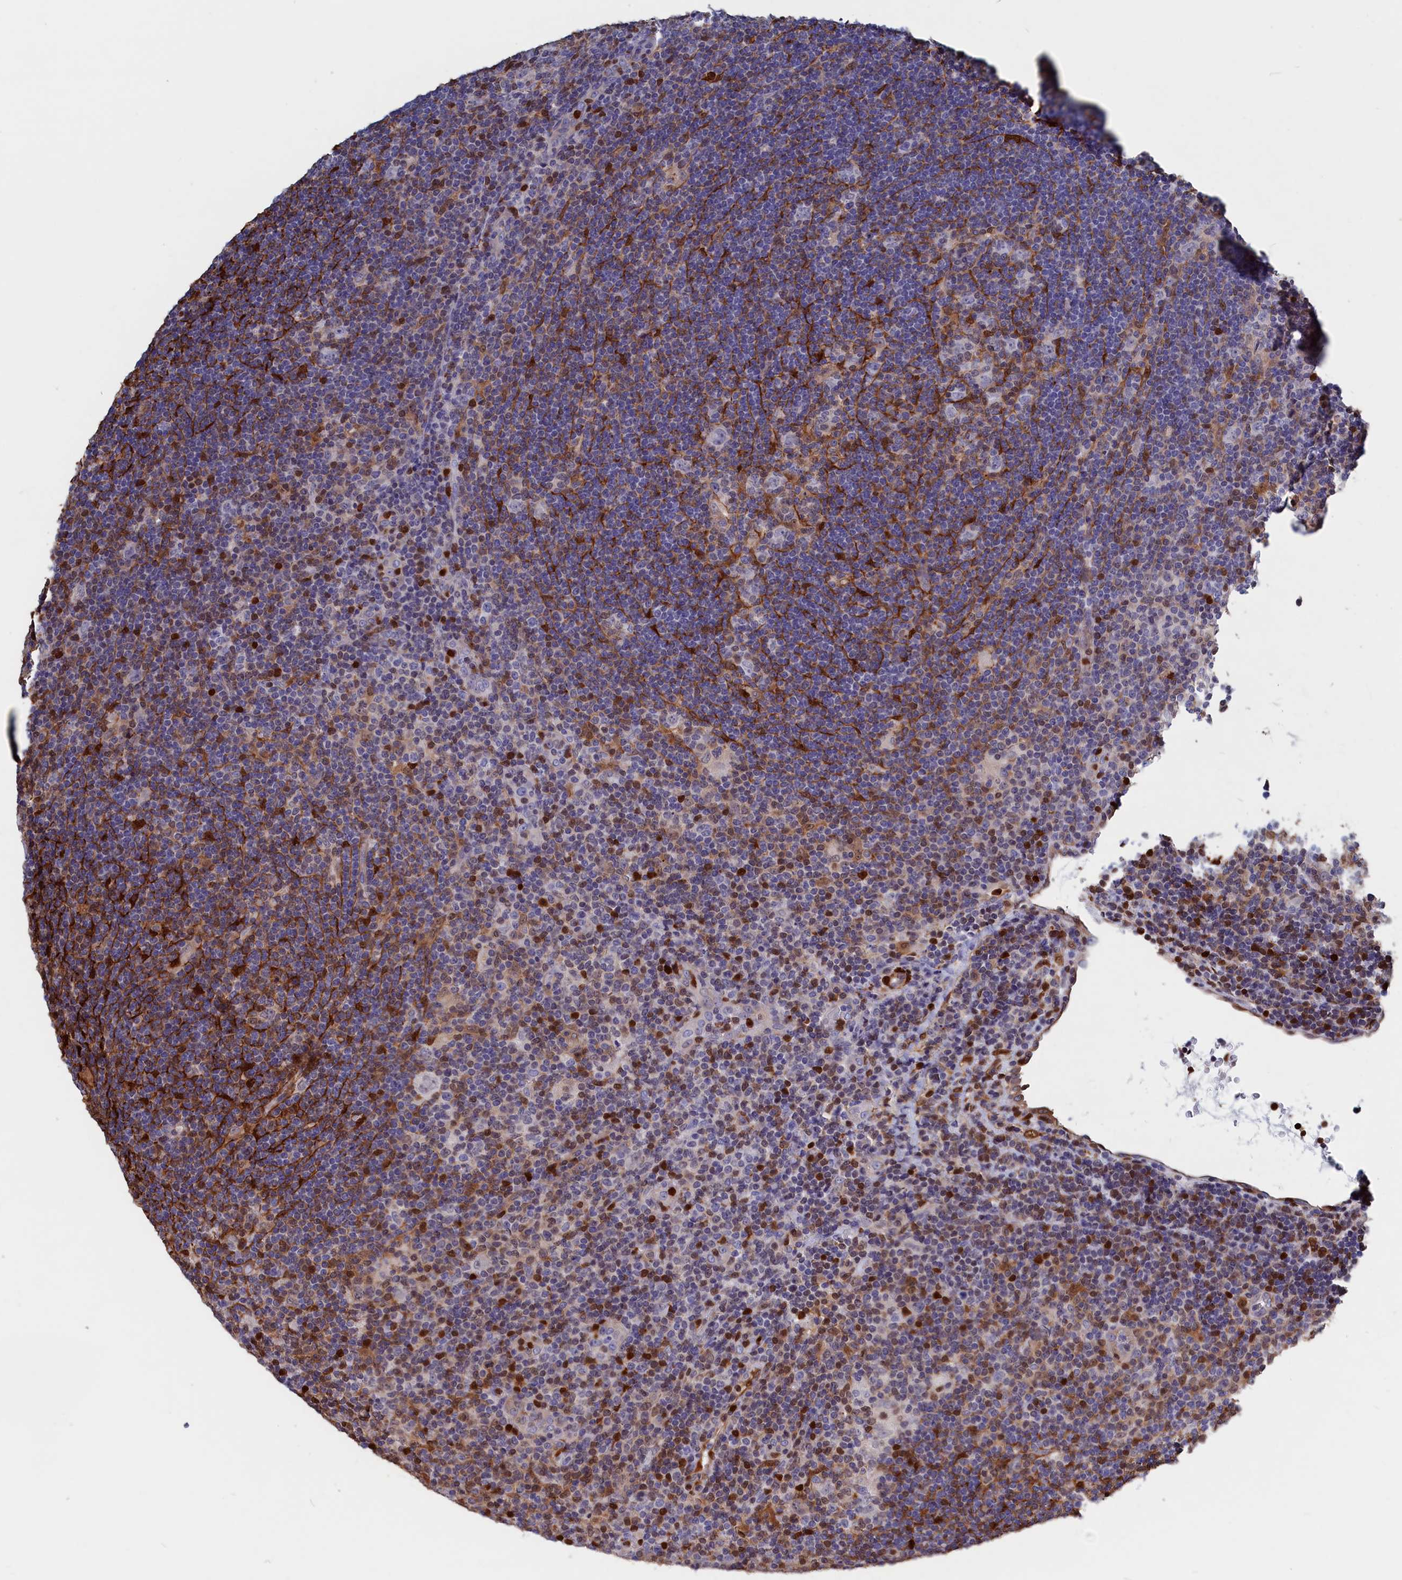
{"staining": {"intensity": "negative", "quantity": "none", "location": "none"}, "tissue": "lymphoma", "cell_type": "Tumor cells", "image_type": "cancer", "snomed": [{"axis": "morphology", "description": "Hodgkin's disease, NOS"}, {"axis": "topography", "description": "Lymph node"}], "caption": "Protein analysis of lymphoma reveals no significant staining in tumor cells. (Stains: DAB IHC with hematoxylin counter stain, Microscopy: brightfield microscopy at high magnification).", "gene": "CRIP1", "patient": {"sex": "female", "age": 57}}